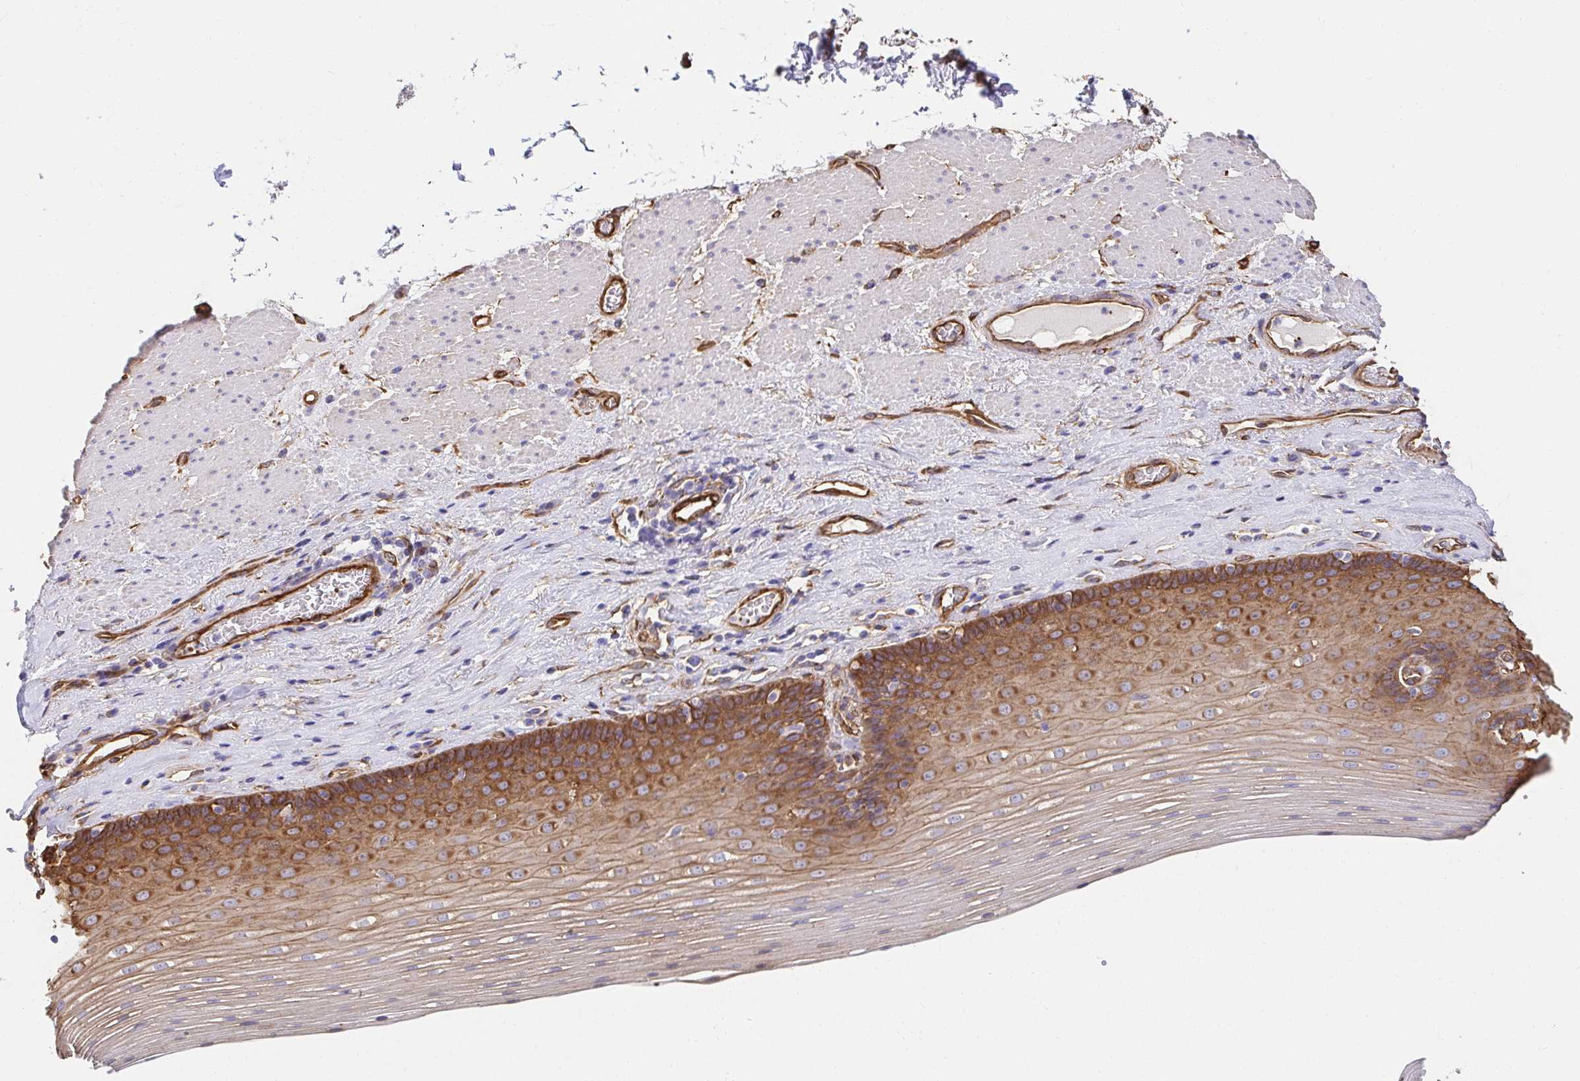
{"staining": {"intensity": "moderate", "quantity": ">75%", "location": "cytoplasmic/membranous"}, "tissue": "esophagus", "cell_type": "Squamous epithelial cells", "image_type": "normal", "snomed": [{"axis": "morphology", "description": "Normal tissue, NOS"}, {"axis": "topography", "description": "Esophagus"}], "caption": "Immunohistochemistry (IHC) micrograph of normal esophagus stained for a protein (brown), which reveals medium levels of moderate cytoplasmic/membranous staining in about >75% of squamous epithelial cells.", "gene": "CTTN", "patient": {"sex": "male", "age": 62}}